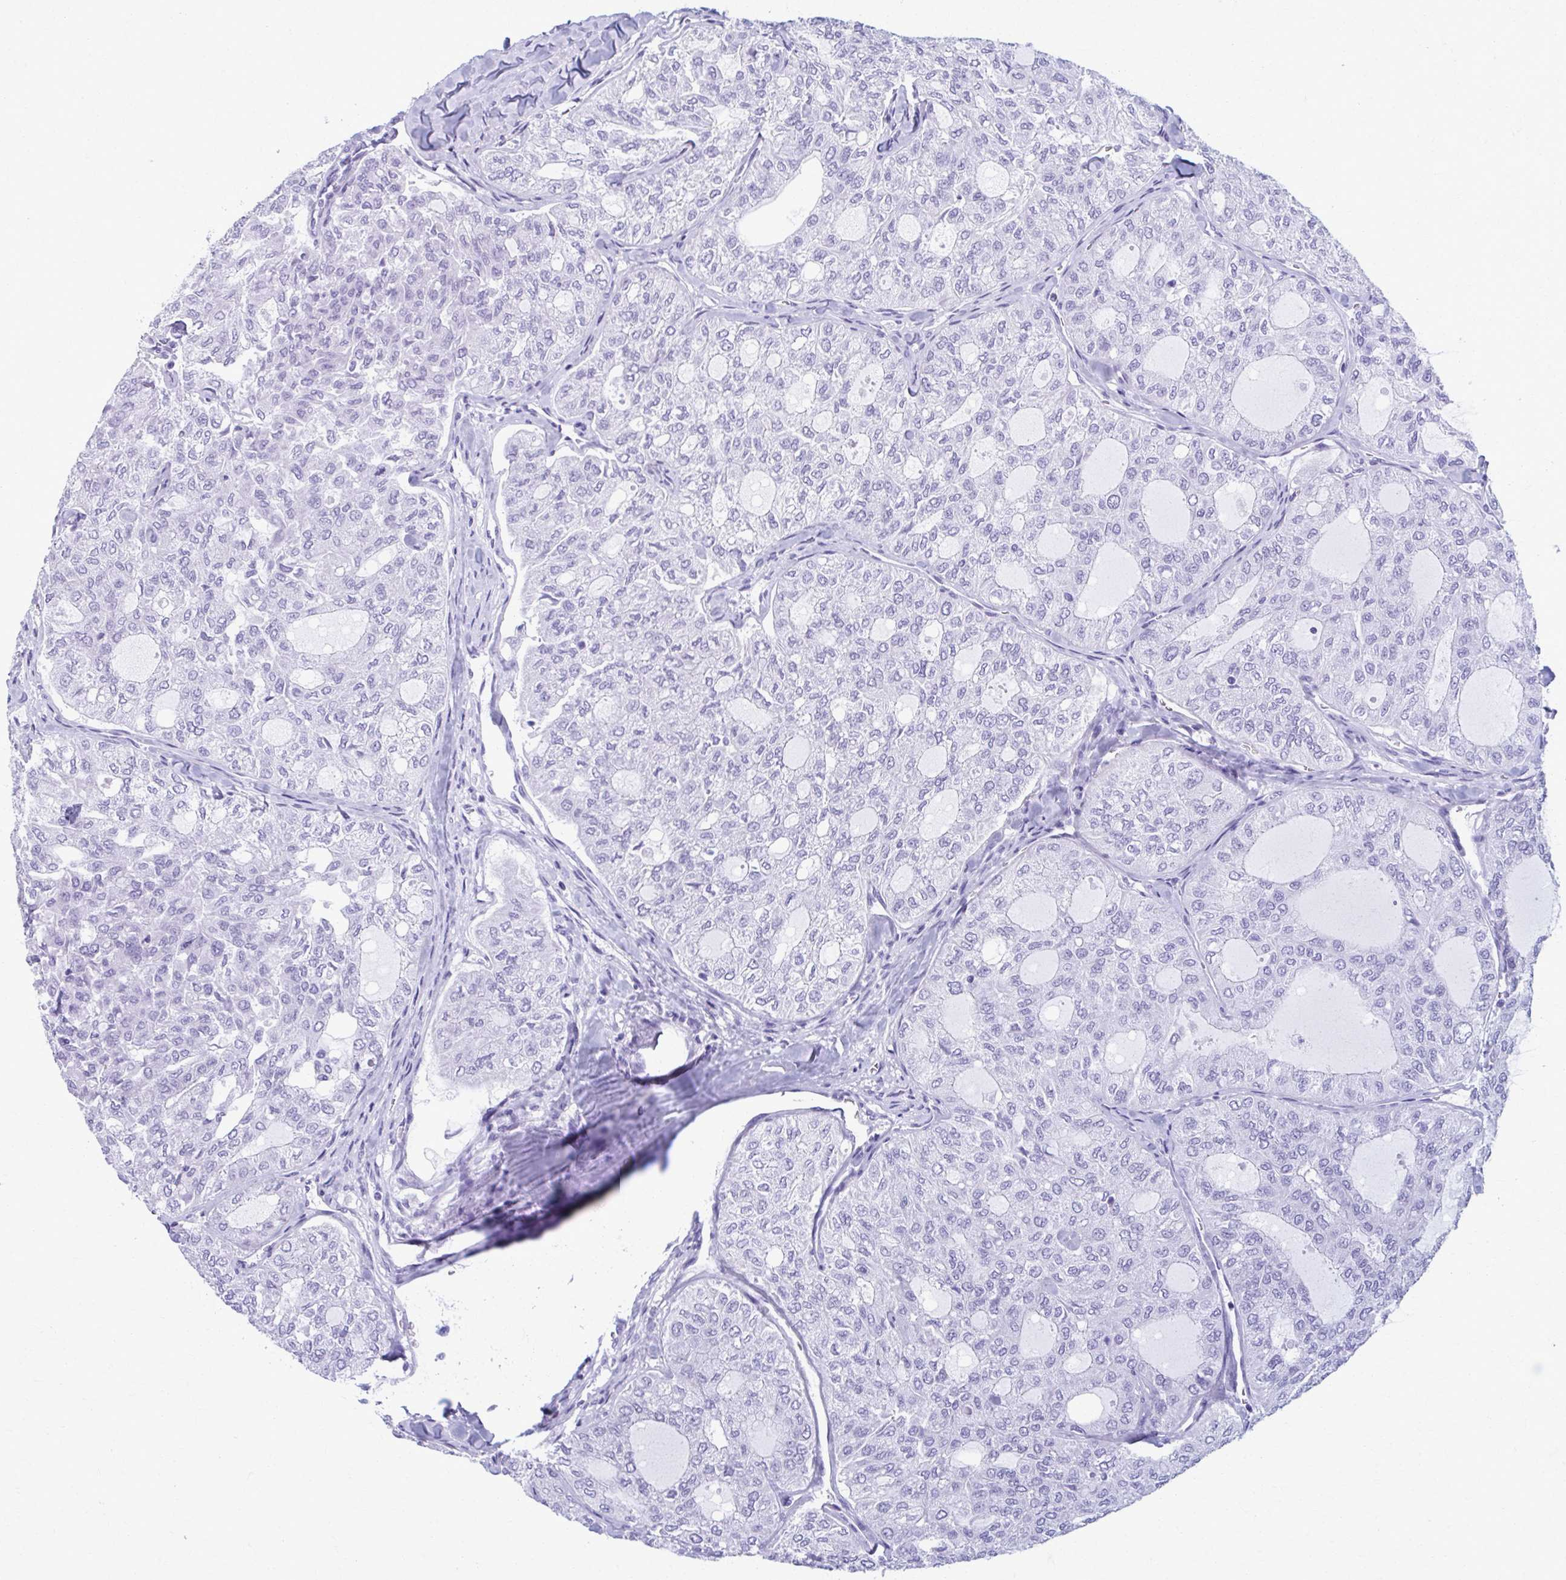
{"staining": {"intensity": "negative", "quantity": "none", "location": "none"}, "tissue": "thyroid cancer", "cell_type": "Tumor cells", "image_type": "cancer", "snomed": [{"axis": "morphology", "description": "Follicular adenoma carcinoma, NOS"}, {"axis": "topography", "description": "Thyroid gland"}], "caption": "This is an IHC image of human thyroid cancer. There is no expression in tumor cells.", "gene": "MPLKIP", "patient": {"sex": "male", "age": 75}}